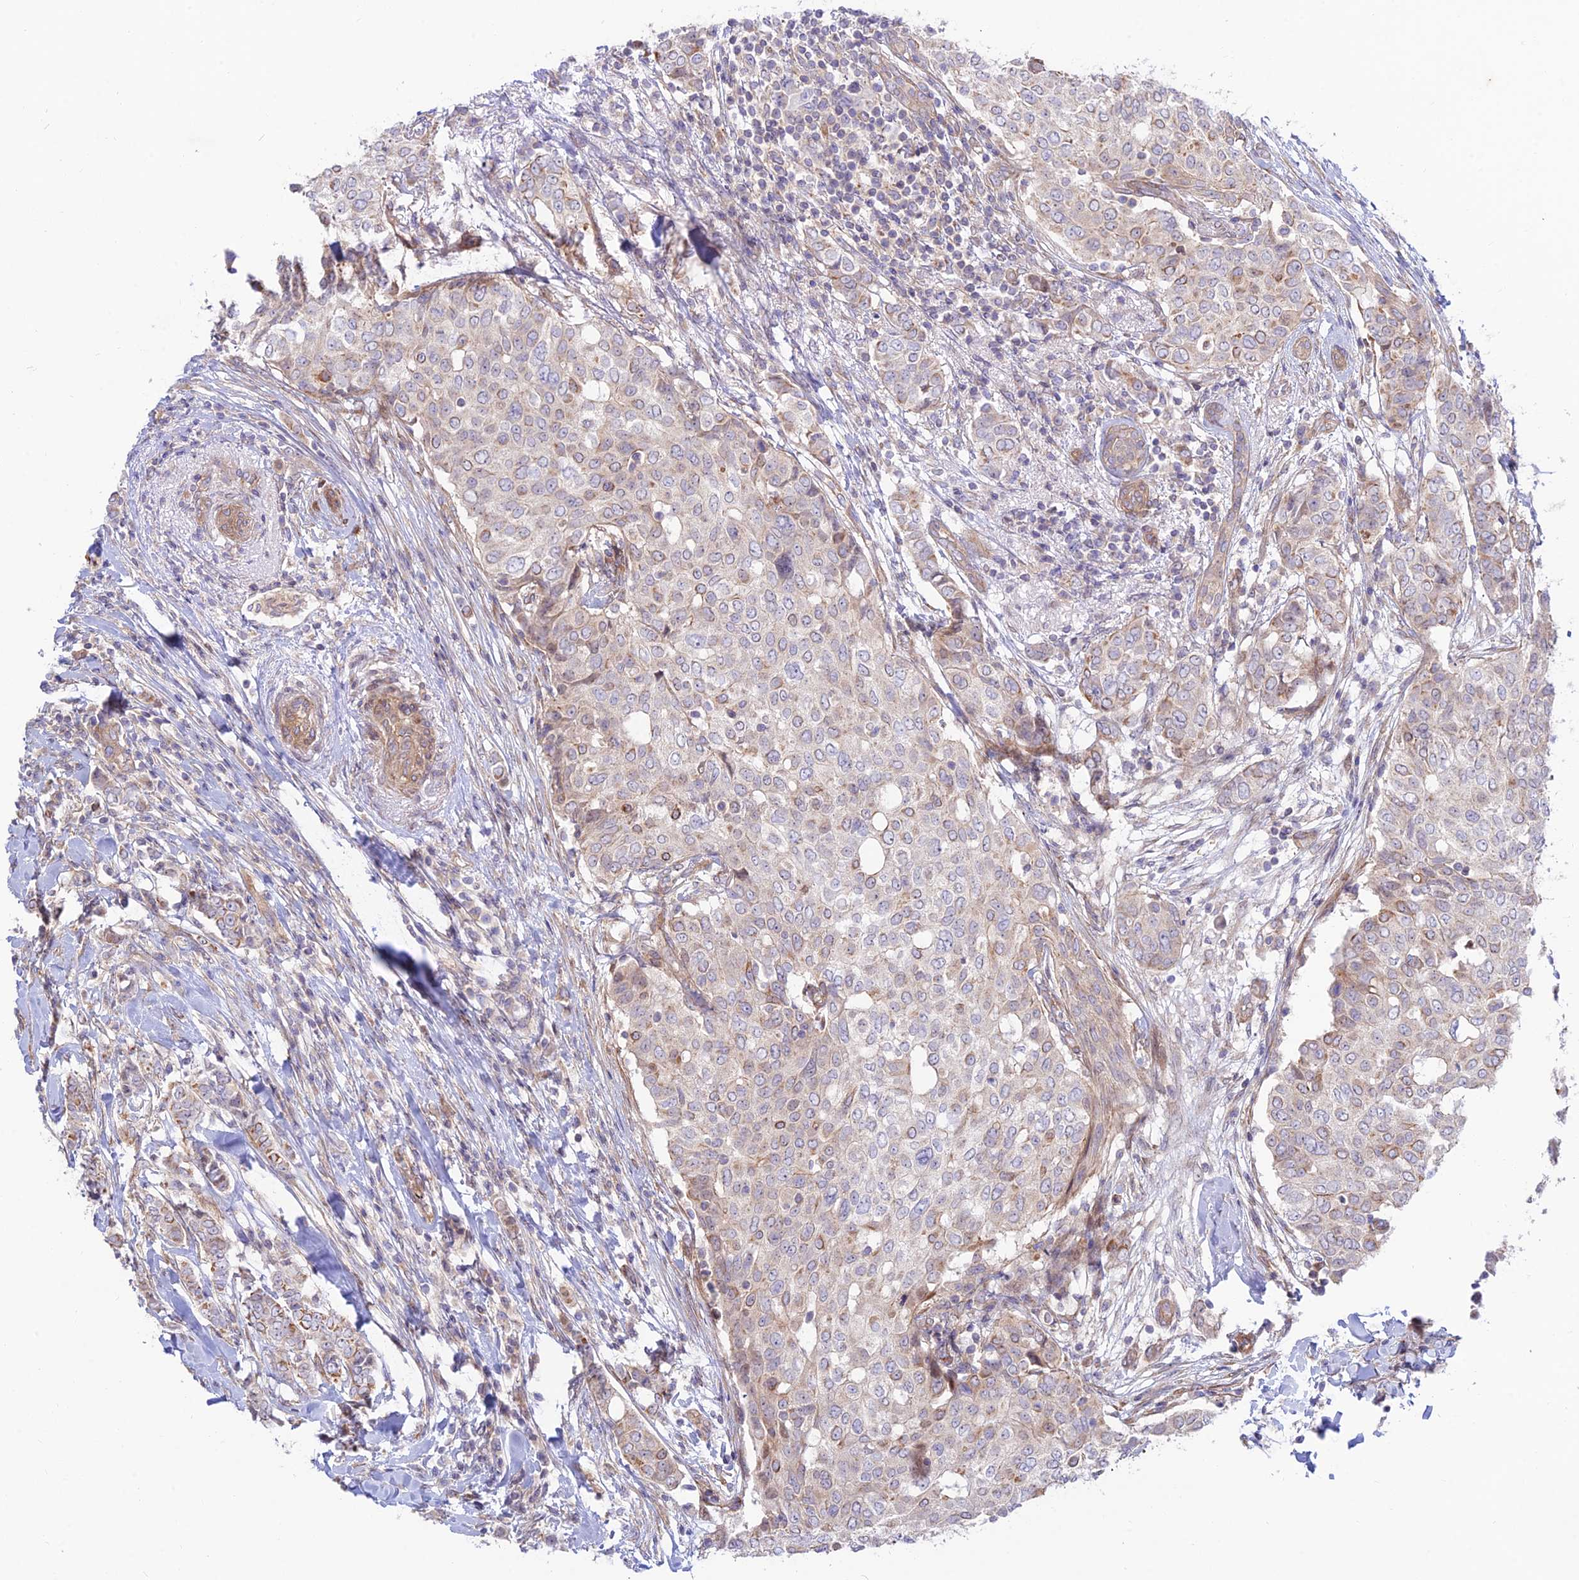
{"staining": {"intensity": "weak", "quantity": "25%-75%", "location": "cytoplasmic/membranous"}, "tissue": "breast cancer", "cell_type": "Tumor cells", "image_type": "cancer", "snomed": [{"axis": "morphology", "description": "Lobular carcinoma"}, {"axis": "topography", "description": "Breast"}], "caption": "Protein expression analysis of breast cancer (lobular carcinoma) reveals weak cytoplasmic/membranous expression in approximately 25%-75% of tumor cells.", "gene": "KCNAB1", "patient": {"sex": "female", "age": 51}}